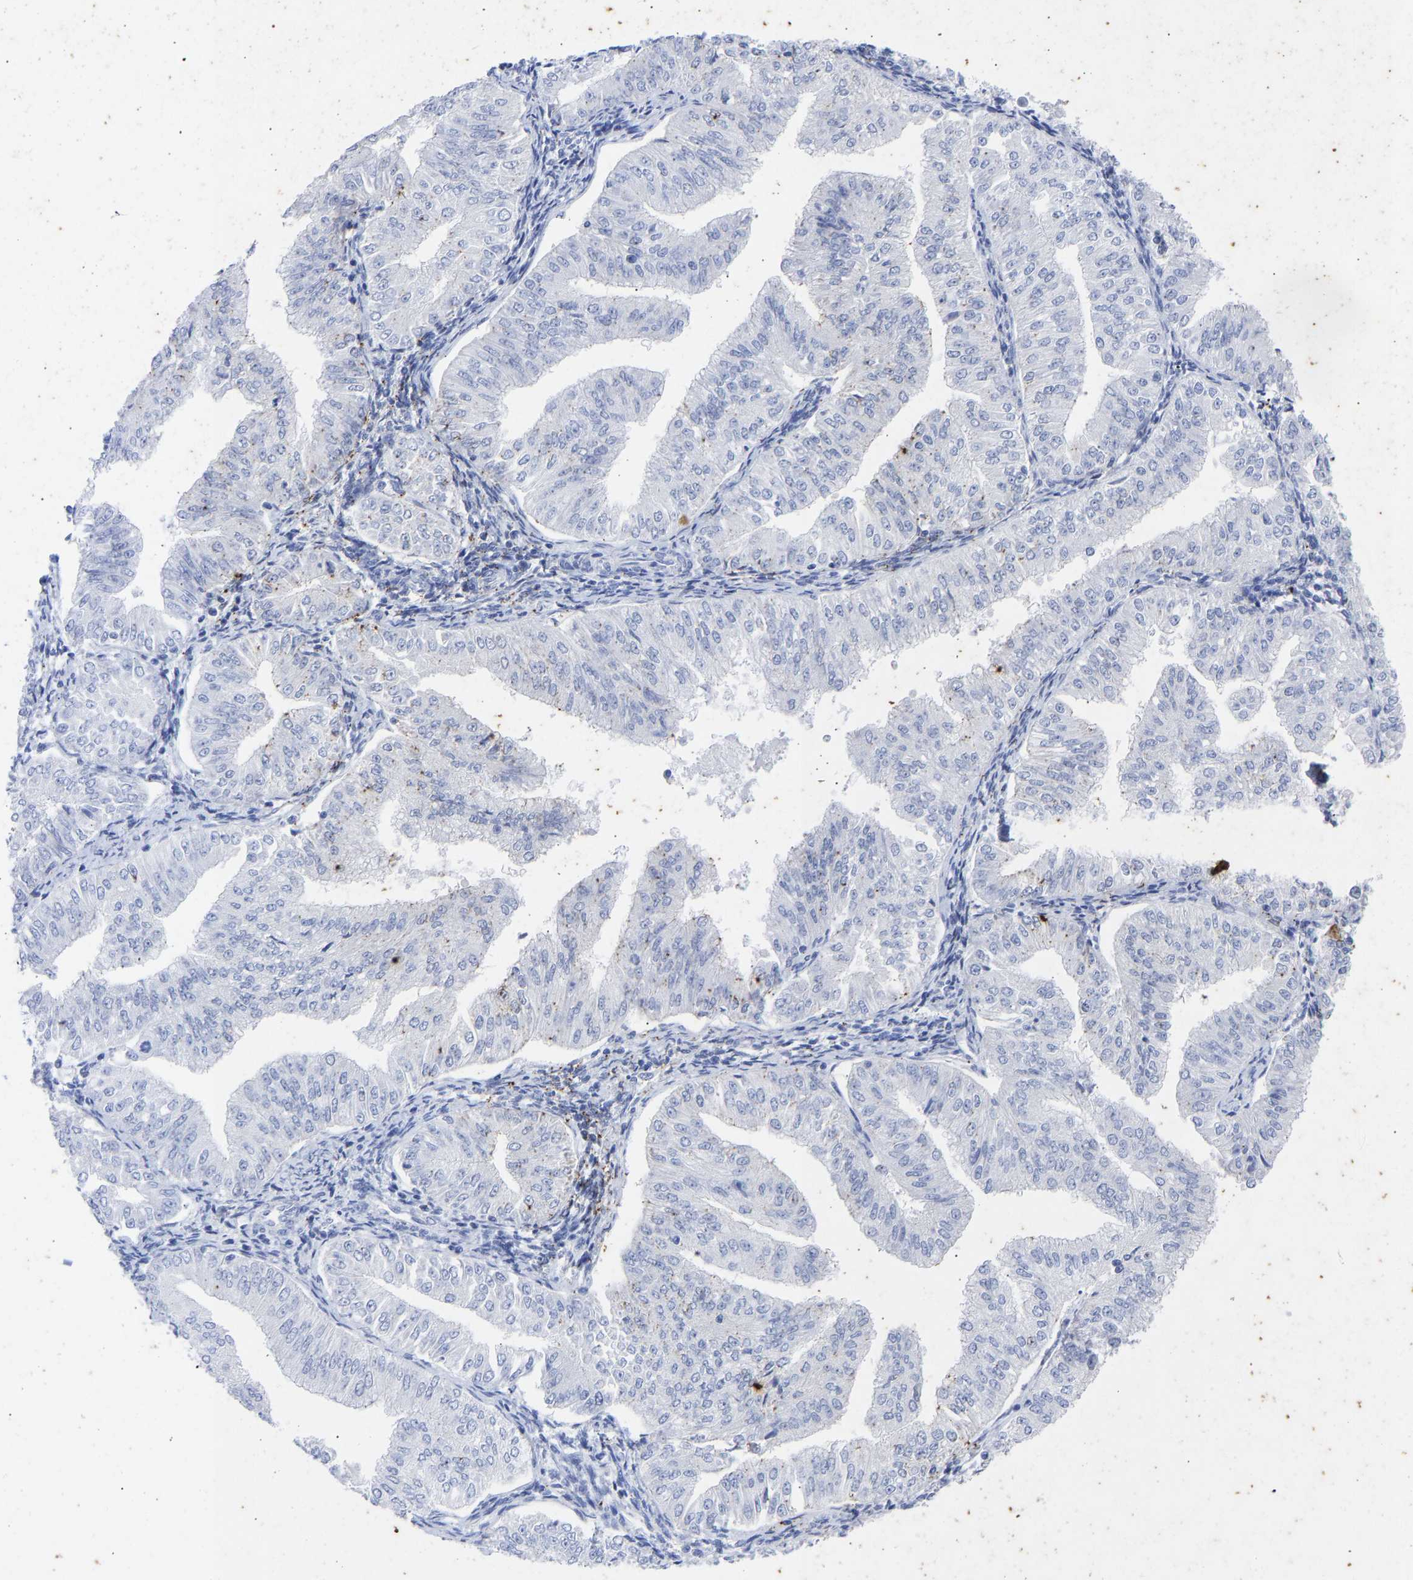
{"staining": {"intensity": "negative", "quantity": "none", "location": "none"}, "tissue": "endometrial cancer", "cell_type": "Tumor cells", "image_type": "cancer", "snomed": [{"axis": "morphology", "description": "Normal tissue, NOS"}, {"axis": "morphology", "description": "Adenocarcinoma, NOS"}, {"axis": "topography", "description": "Endometrium"}], "caption": "Endometrial cancer was stained to show a protein in brown. There is no significant staining in tumor cells. (Brightfield microscopy of DAB immunohistochemistry at high magnification).", "gene": "KRT1", "patient": {"sex": "female", "age": 53}}